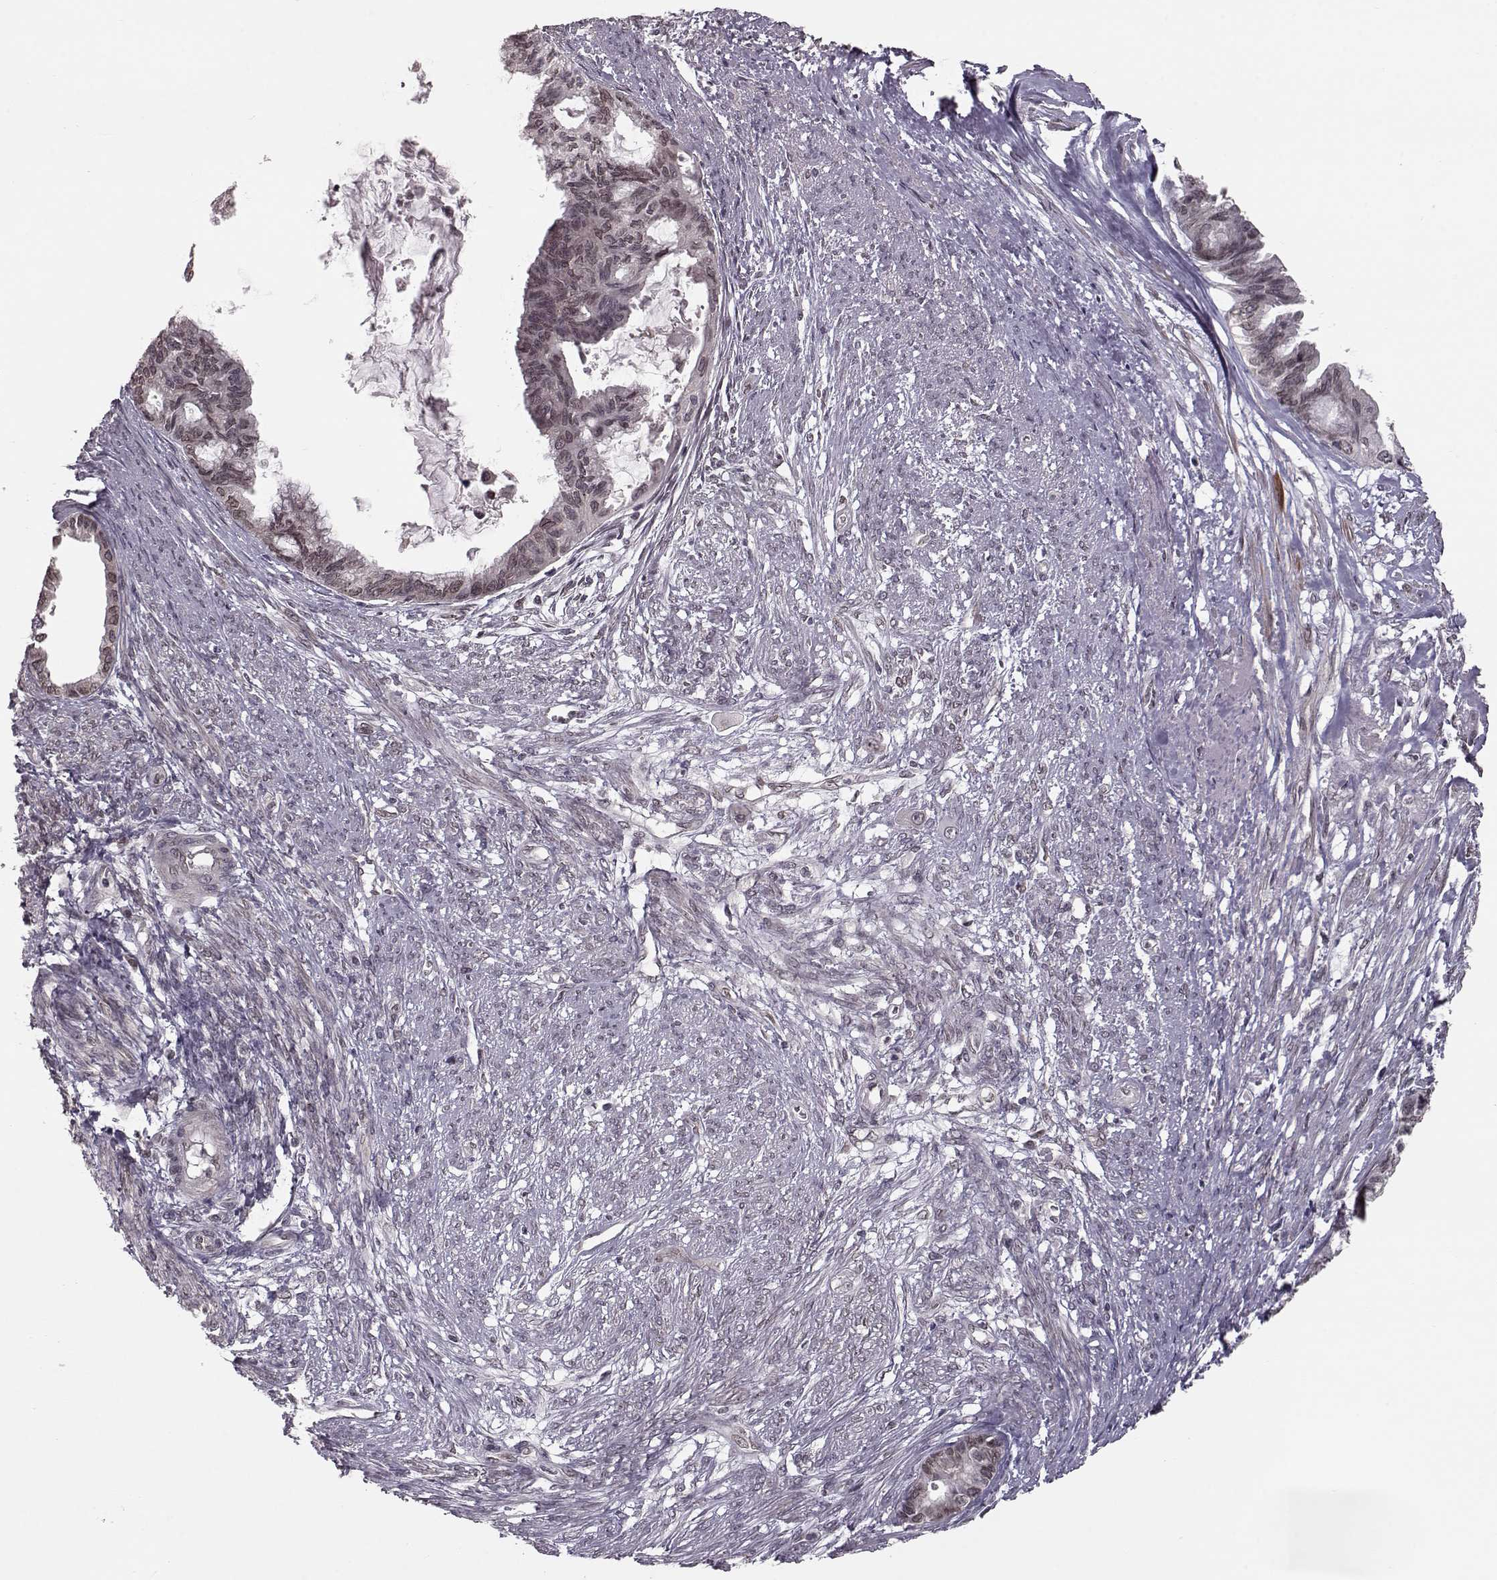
{"staining": {"intensity": "weak", "quantity": ">75%", "location": "cytoplasmic/membranous,nuclear"}, "tissue": "endometrial cancer", "cell_type": "Tumor cells", "image_type": "cancer", "snomed": [{"axis": "morphology", "description": "Adenocarcinoma, NOS"}, {"axis": "topography", "description": "Endometrium"}], "caption": "Endometrial cancer (adenocarcinoma) stained with DAB (3,3'-diaminobenzidine) immunohistochemistry reveals low levels of weak cytoplasmic/membranous and nuclear staining in about >75% of tumor cells.", "gene": "NUP37", "patient": {"sex": "female", "age": 86}}